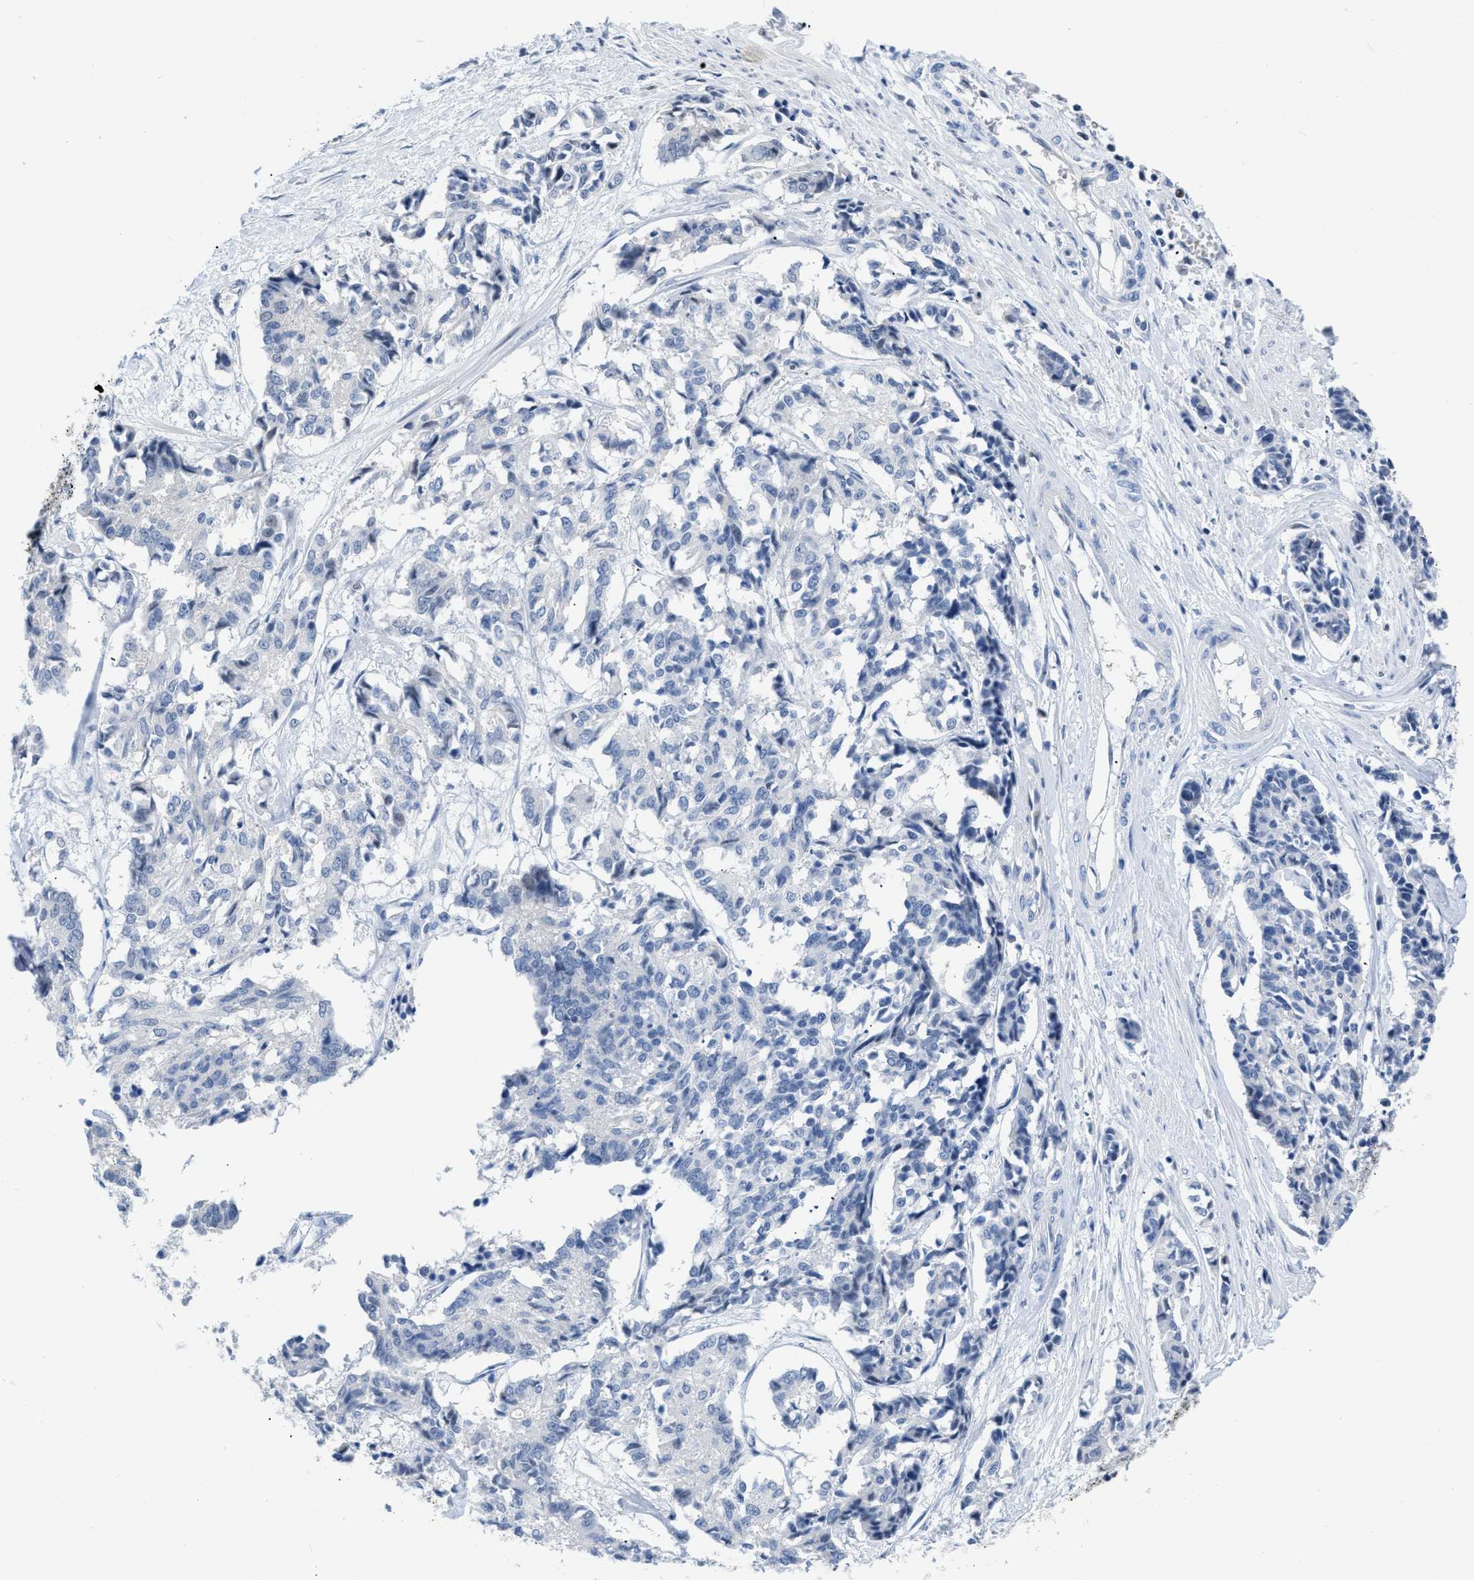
{"staining": {"intensity": "negative", "quantity": "none", "location": "none"}, "tissue": "cervical cancer", "cell_type": "Tumor cells", "image_type": "cancer", "snomed": [{"axis": "morphology", "description": "Squamous cell carcinoma, NOS"}, {"axis": "topography", "description": "Cervix"}], "caption": "DAB immunohistochemical staining of cervical cancer (squamous cell carcinoma) displays no significant expression in tumor cells.", "gene": "BOLL", "patient": {"sex": "female", "age": 35}}